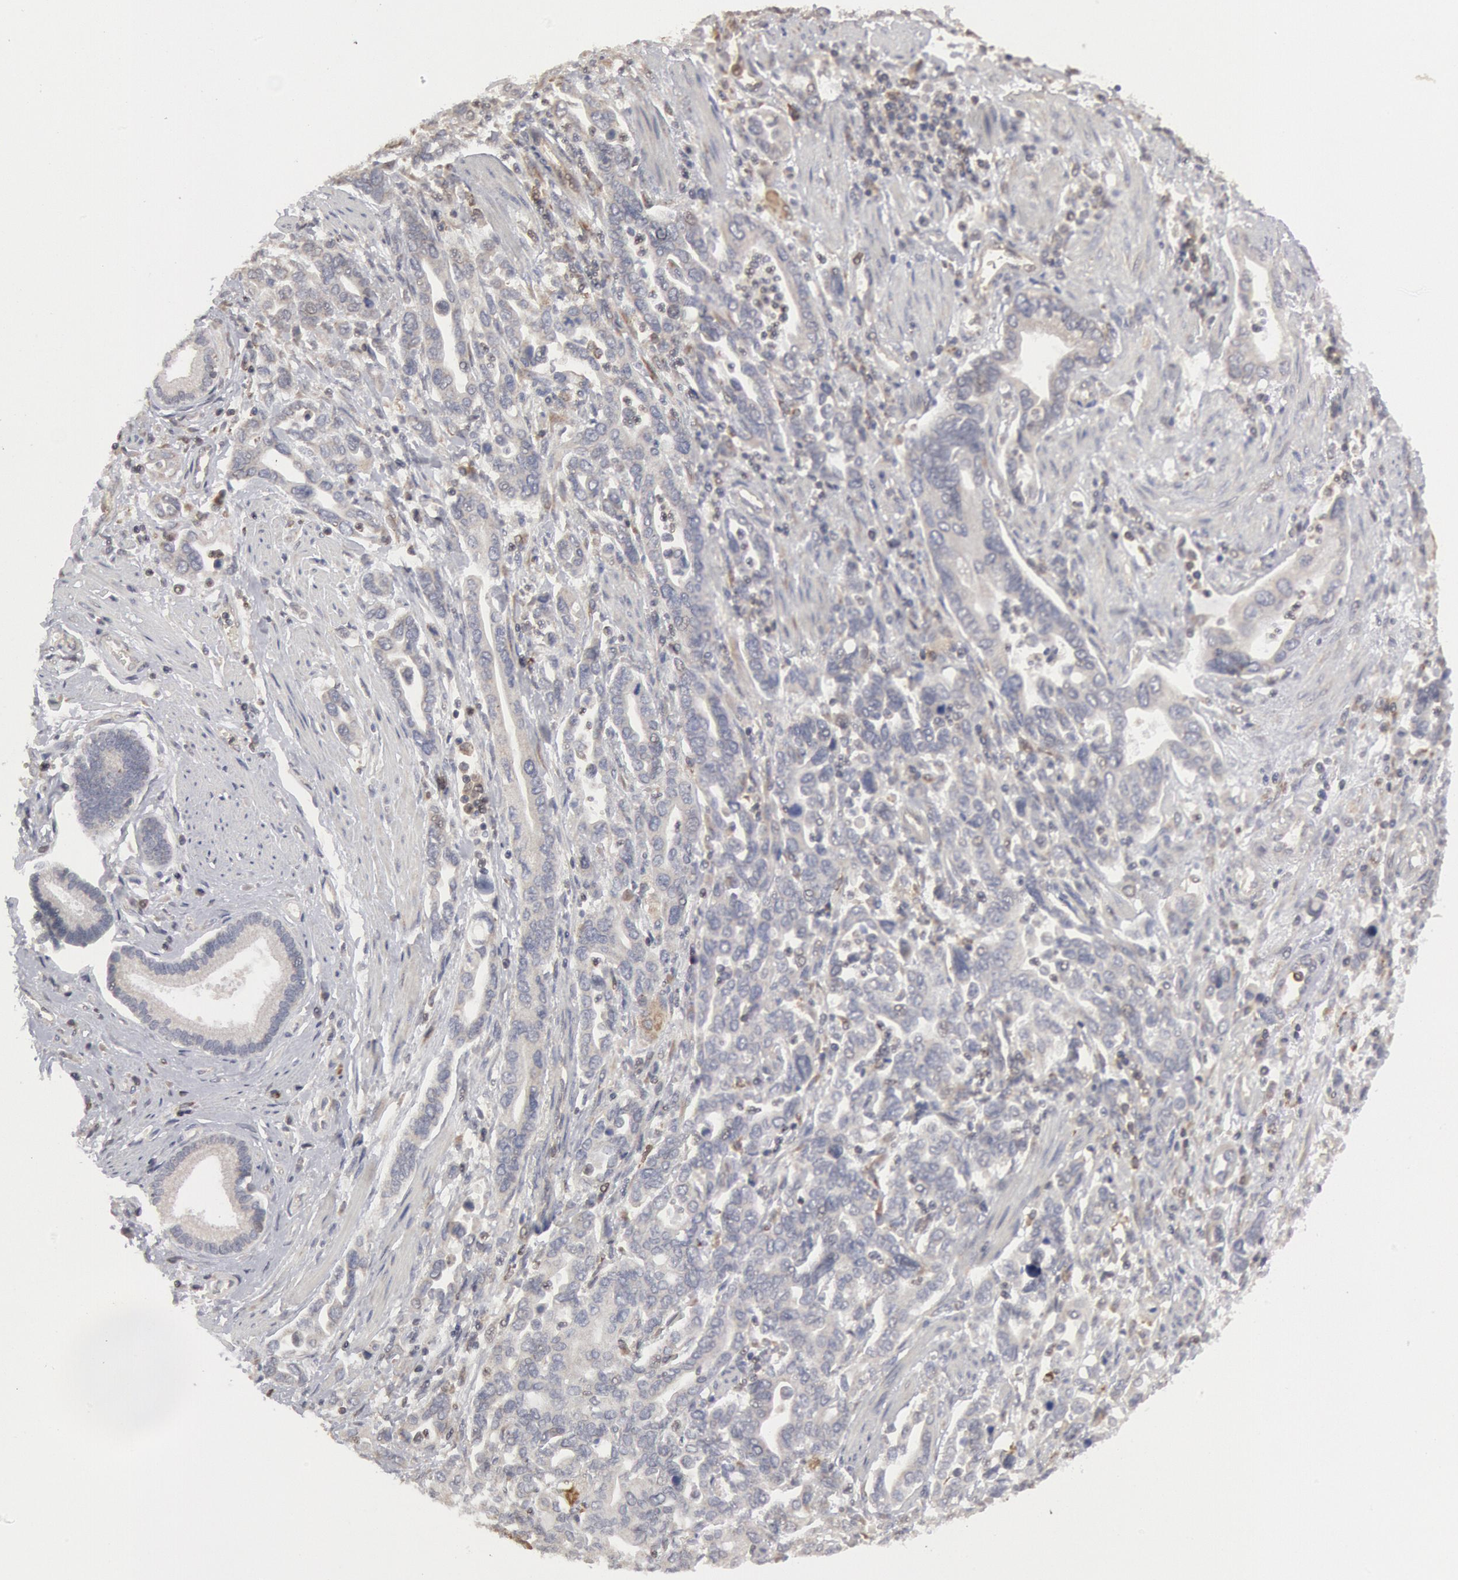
{"staining": {"intensity": "negative", "quantity": "none", "location": "none"}, "tissue": "pancreatic cancer", "cell_type": "Tumor cells", "image_type": "cancer", "snomed": [{"axis": "morphology", "description": "Adenocarcinoma, NOS"}, {"axis": "topography", "description": "Pancreas"}], "caption": "Pancreatic adenocarcinoma was stained to show a protein in brown. There is no significant positivity in tumor cells. The staining is performed using DAB brown chromogen with nuclei counter-stained in using hematoxylin.", "gene": "OSBPL8", "patient": {"sex": "female", "age": 57}}